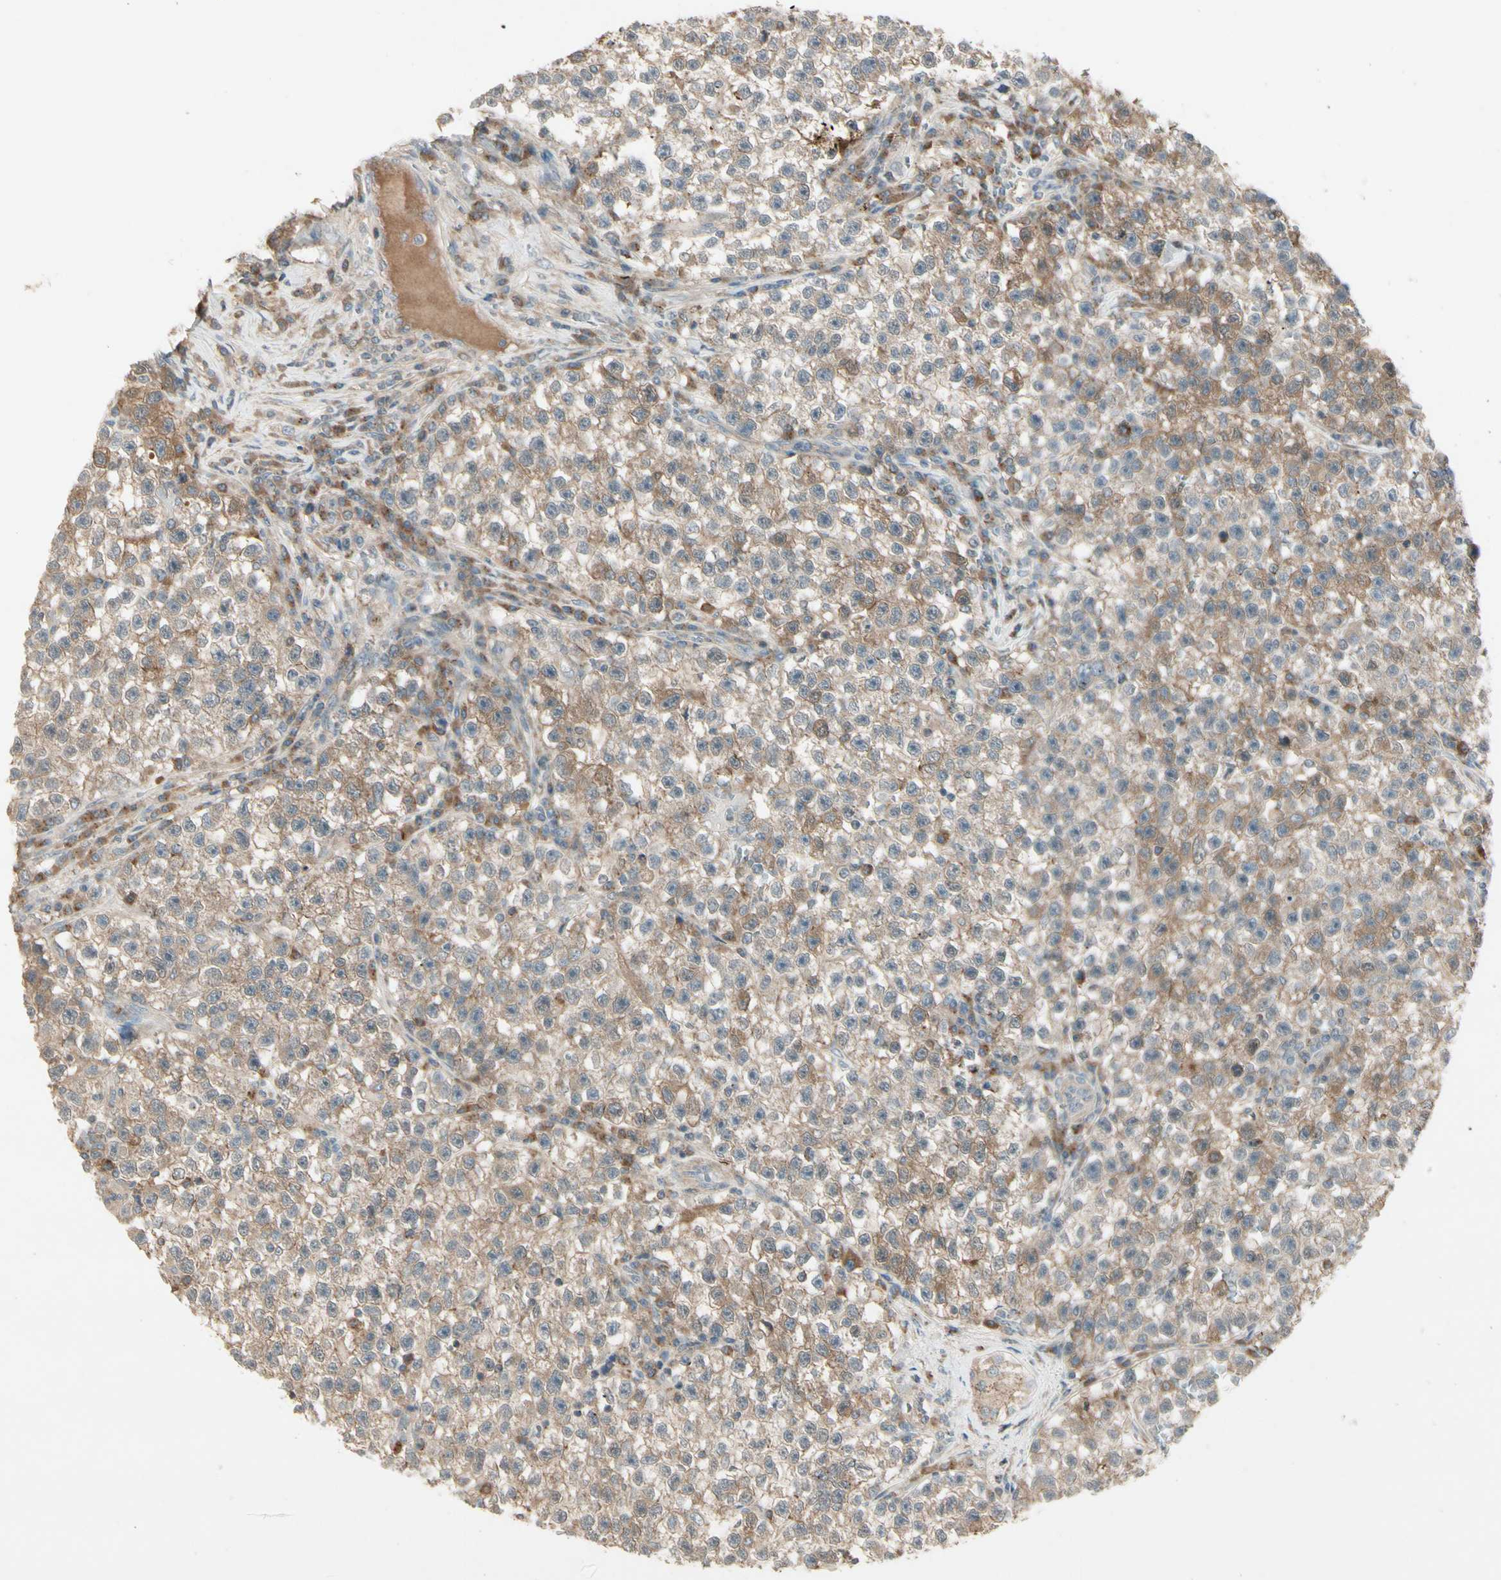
{"staining": {"intensity": "moderate", "quantity": "25%-75%", "location": "cytoplasmic/membranous"}, "tissue": "testis cancer", "cell_type": "Tumor cells", "image_type": "cancer", "snomed": [{"axis": "morphology", "description": "Seminoma, NOS"}, {"axis": "topography", "description": "Testis"}], "caption": "Immunohistochemical staining of testis cancer displays medium levels of moderate cytoplasmic/membranous expression in about 25%-75% of tumor cells. (DAB (3,3'-diaminobenzidine) = brown stain, brightfield microscopy at high magnification).", "gene": "FHDC1", "patient": {"sex": "male", "age": 22}}